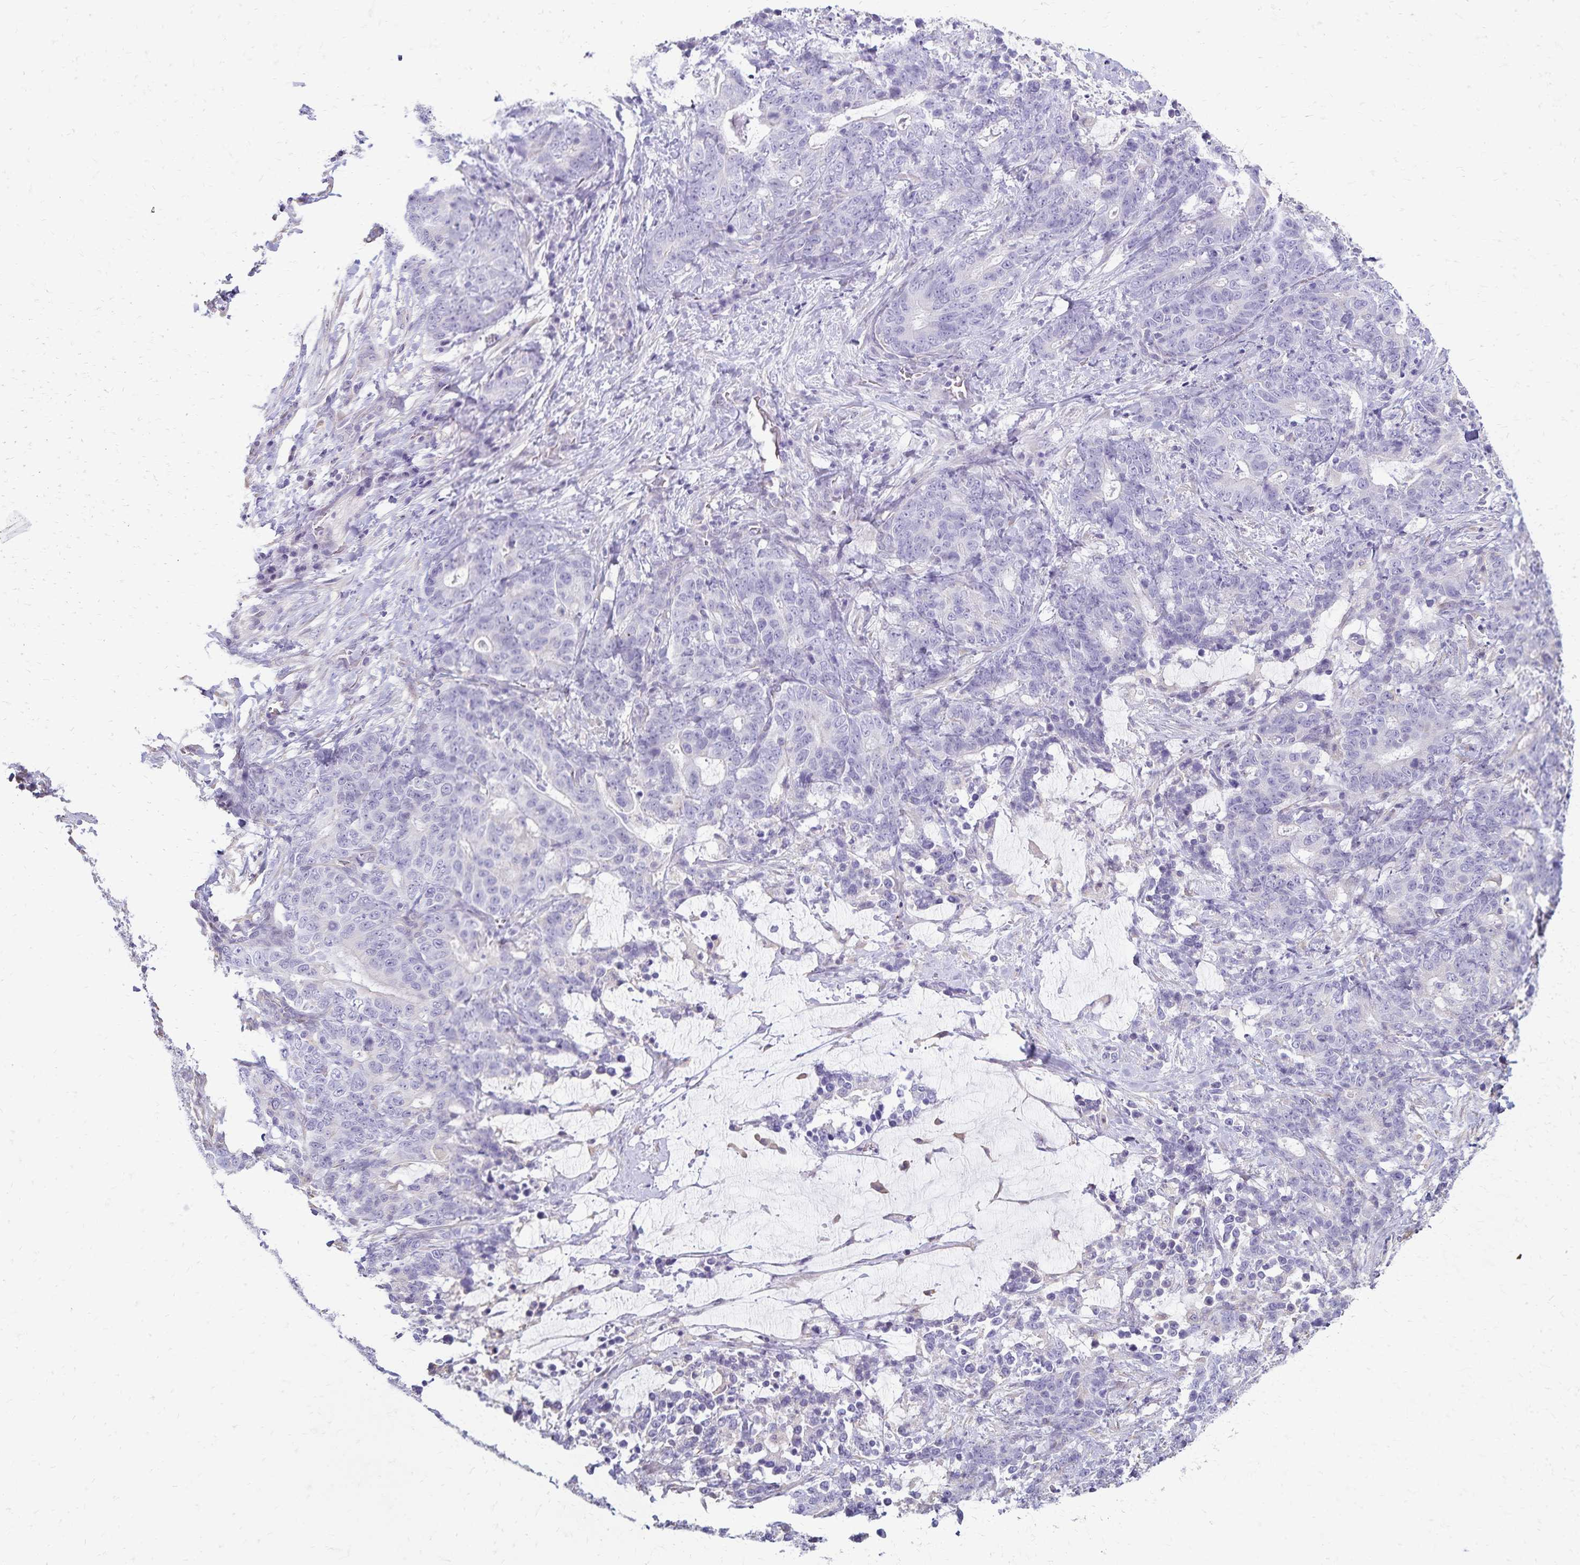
{"staining": {"intensity": "negative", "quantity": "none", "location": "none"}, "tissue": "stomach cancer", "cell_type": "Tumor cells", "image_type": "cancer", "snomed": [{"axis": "morphology", "description": "Normal tissue, NOS"}, {"axis": "morphology", "description": "Adenocarcinoma, NOS"}, {"axis": "topography", "description": "Stomach"}], "caption": "Immunohistochemical staining of human stomach adenocarcinoma shows no significant staining in tumor cells.", "gene": "KISS1", "patient": {"sex": "female", "age": 64}}